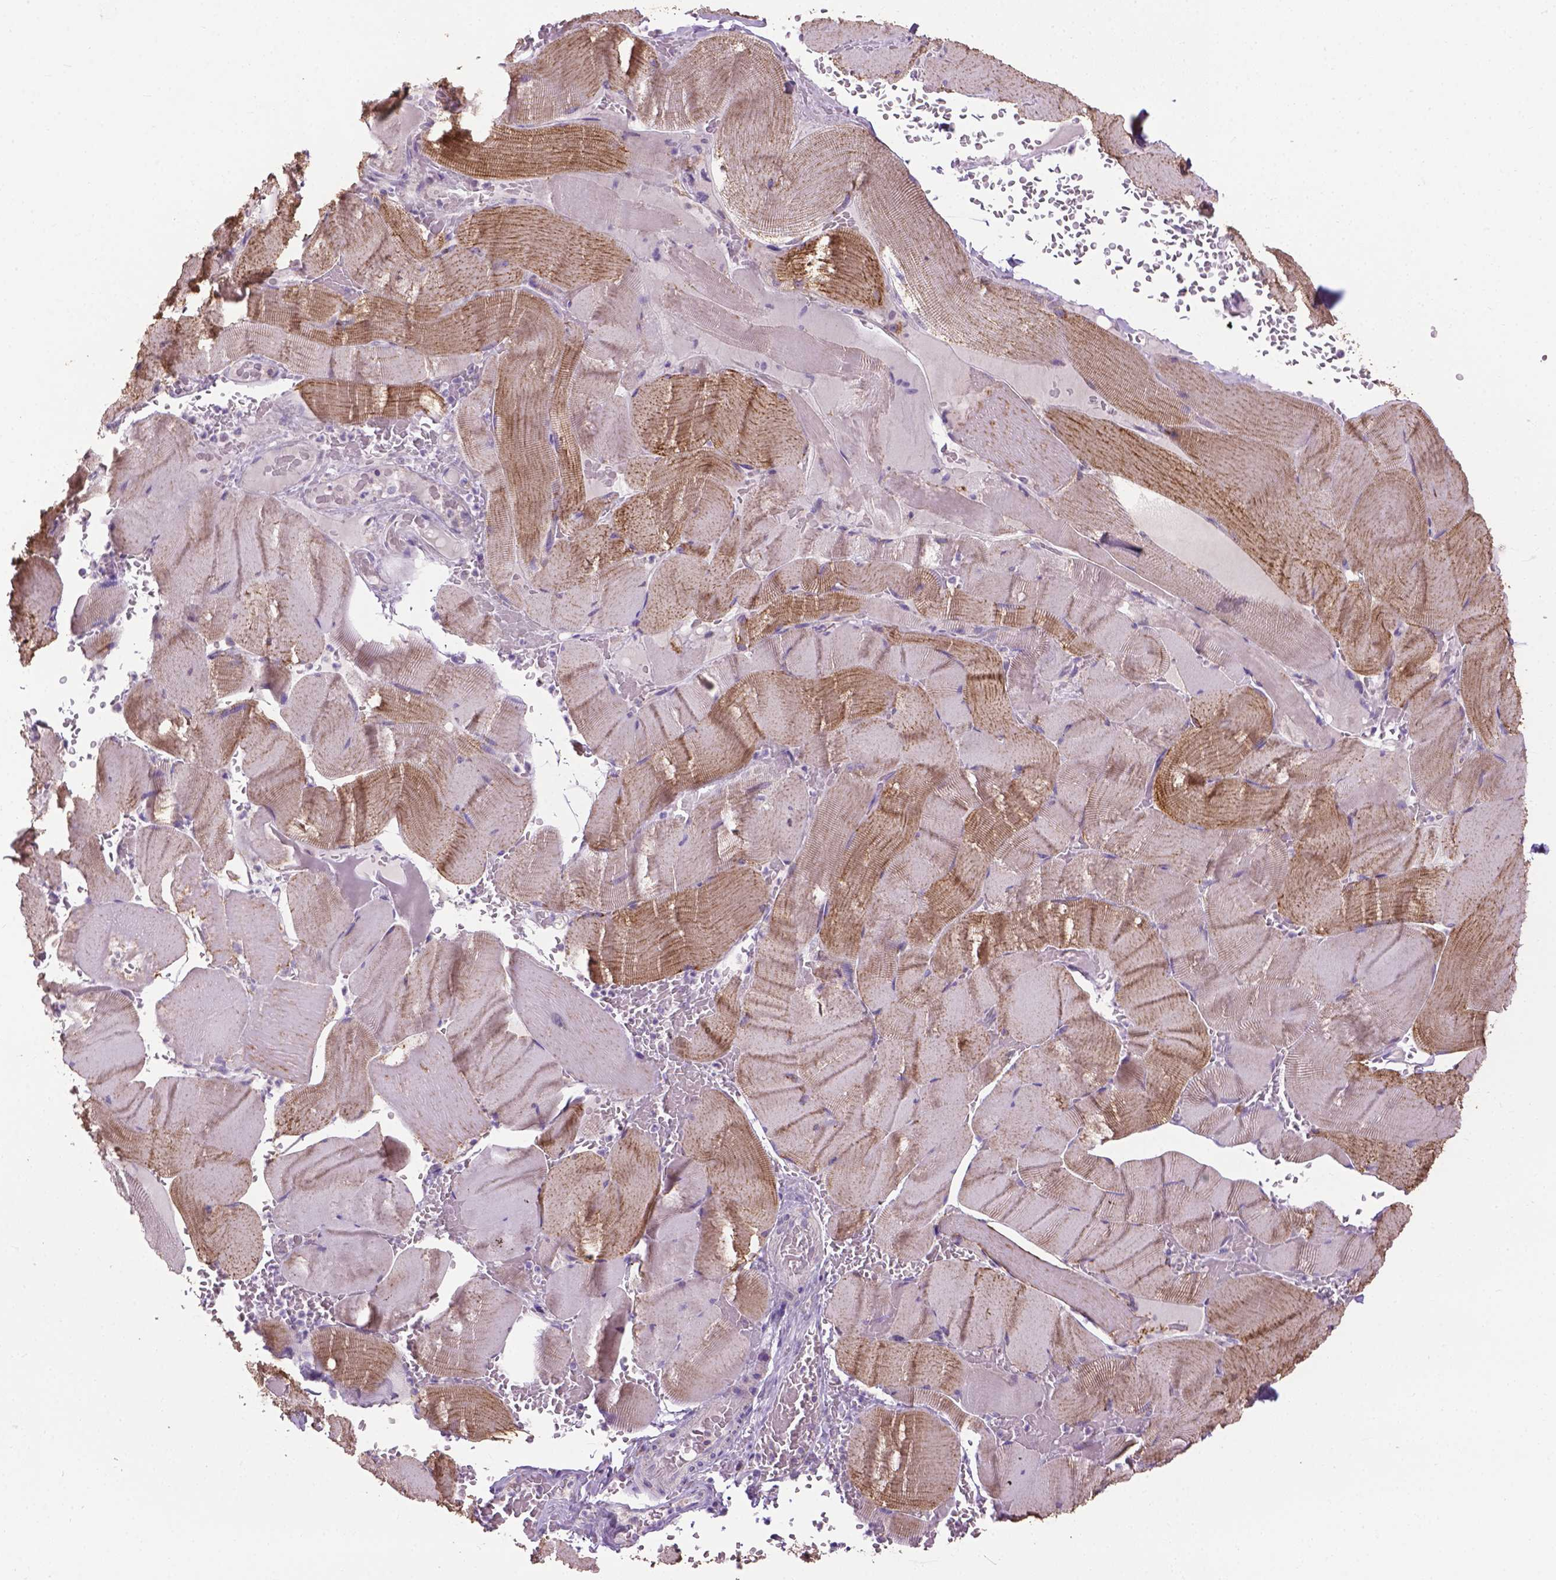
{"staining": {"intensity": "moderate", "quantity": "25%-75%", "location": "cytoplasmic/membranous"}, "tissue": "skeletal muscle", "cell_type": "Myocytes", "image_type": "normal", "snomed": [{"axis": "morphology", "description": "Normal tissue, NOS"}, {"axis": "topography", "description": "Skeletal muscle"}], "caption": "The image shows immunohistochemical staining of benign skeletal muscle. There is moderate cytoplasmic/membranous expression is appreciated in about 25%-75% of myocytes.", "gene": "VDAC1", "patient": {"sex": "male", "age": 56}}